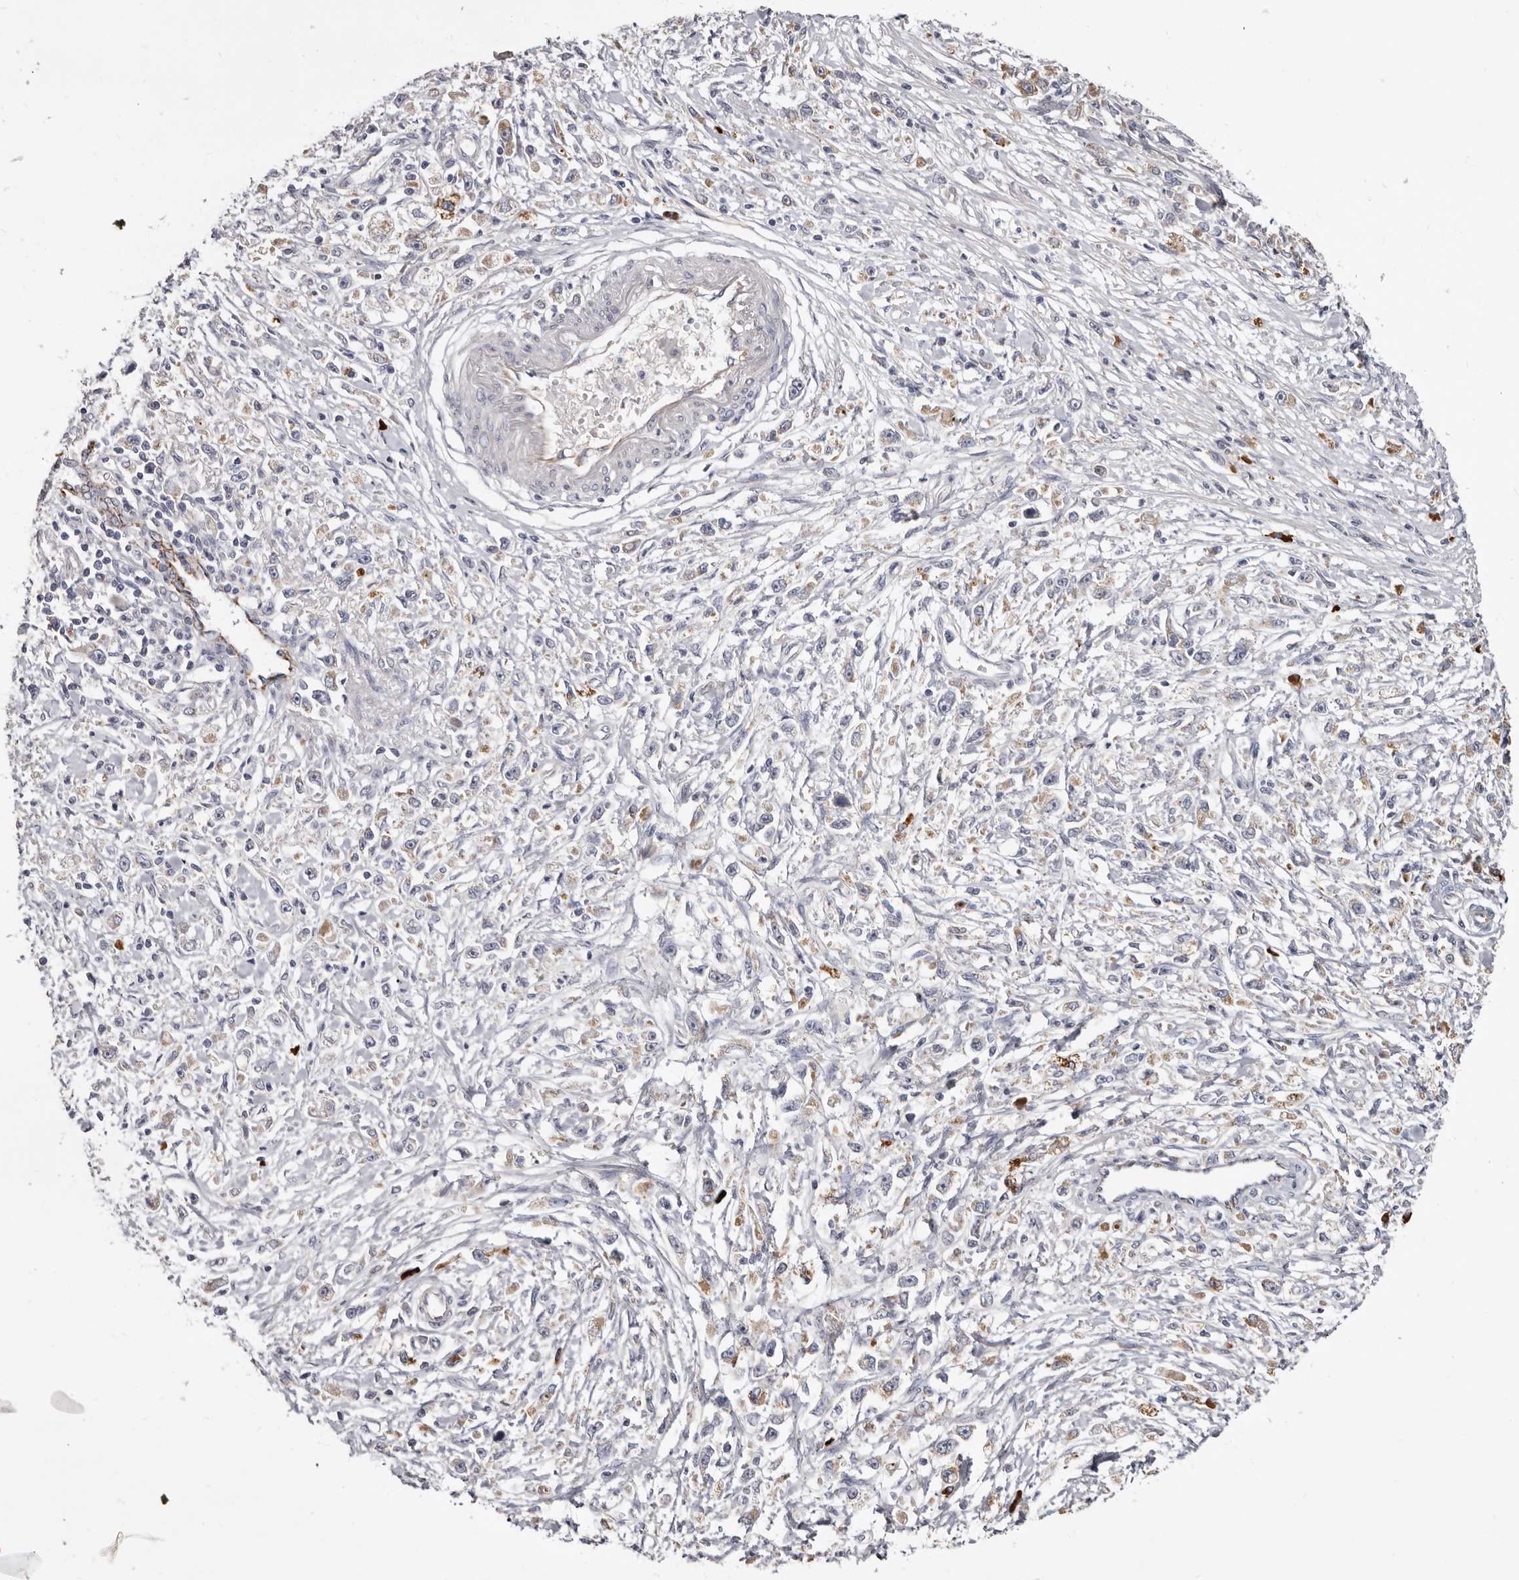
{"staining": {"intensity": "weak", "quantity": "<25%", "location": "cytoplasmic/membranous"}, "tissue": "stomach cancer", "cell_type": "Tumor cells", "image_type": "cancer", "snomed": [{"axis": "morphology", "description": "Adenocarcinoma, NOS"}, {"axis": "topography", "description": "Stomach"}], "caption": "Stomach adenocarcinoma was stained to show a protein in brown. There is no significant expression in tumor cells. (DAB (3,3'-diaminobenzidine) immunohistochemistry (IHC), high magnification).", "gene": "SPTA1", "patient": {"sex": "female", "age": 59}}